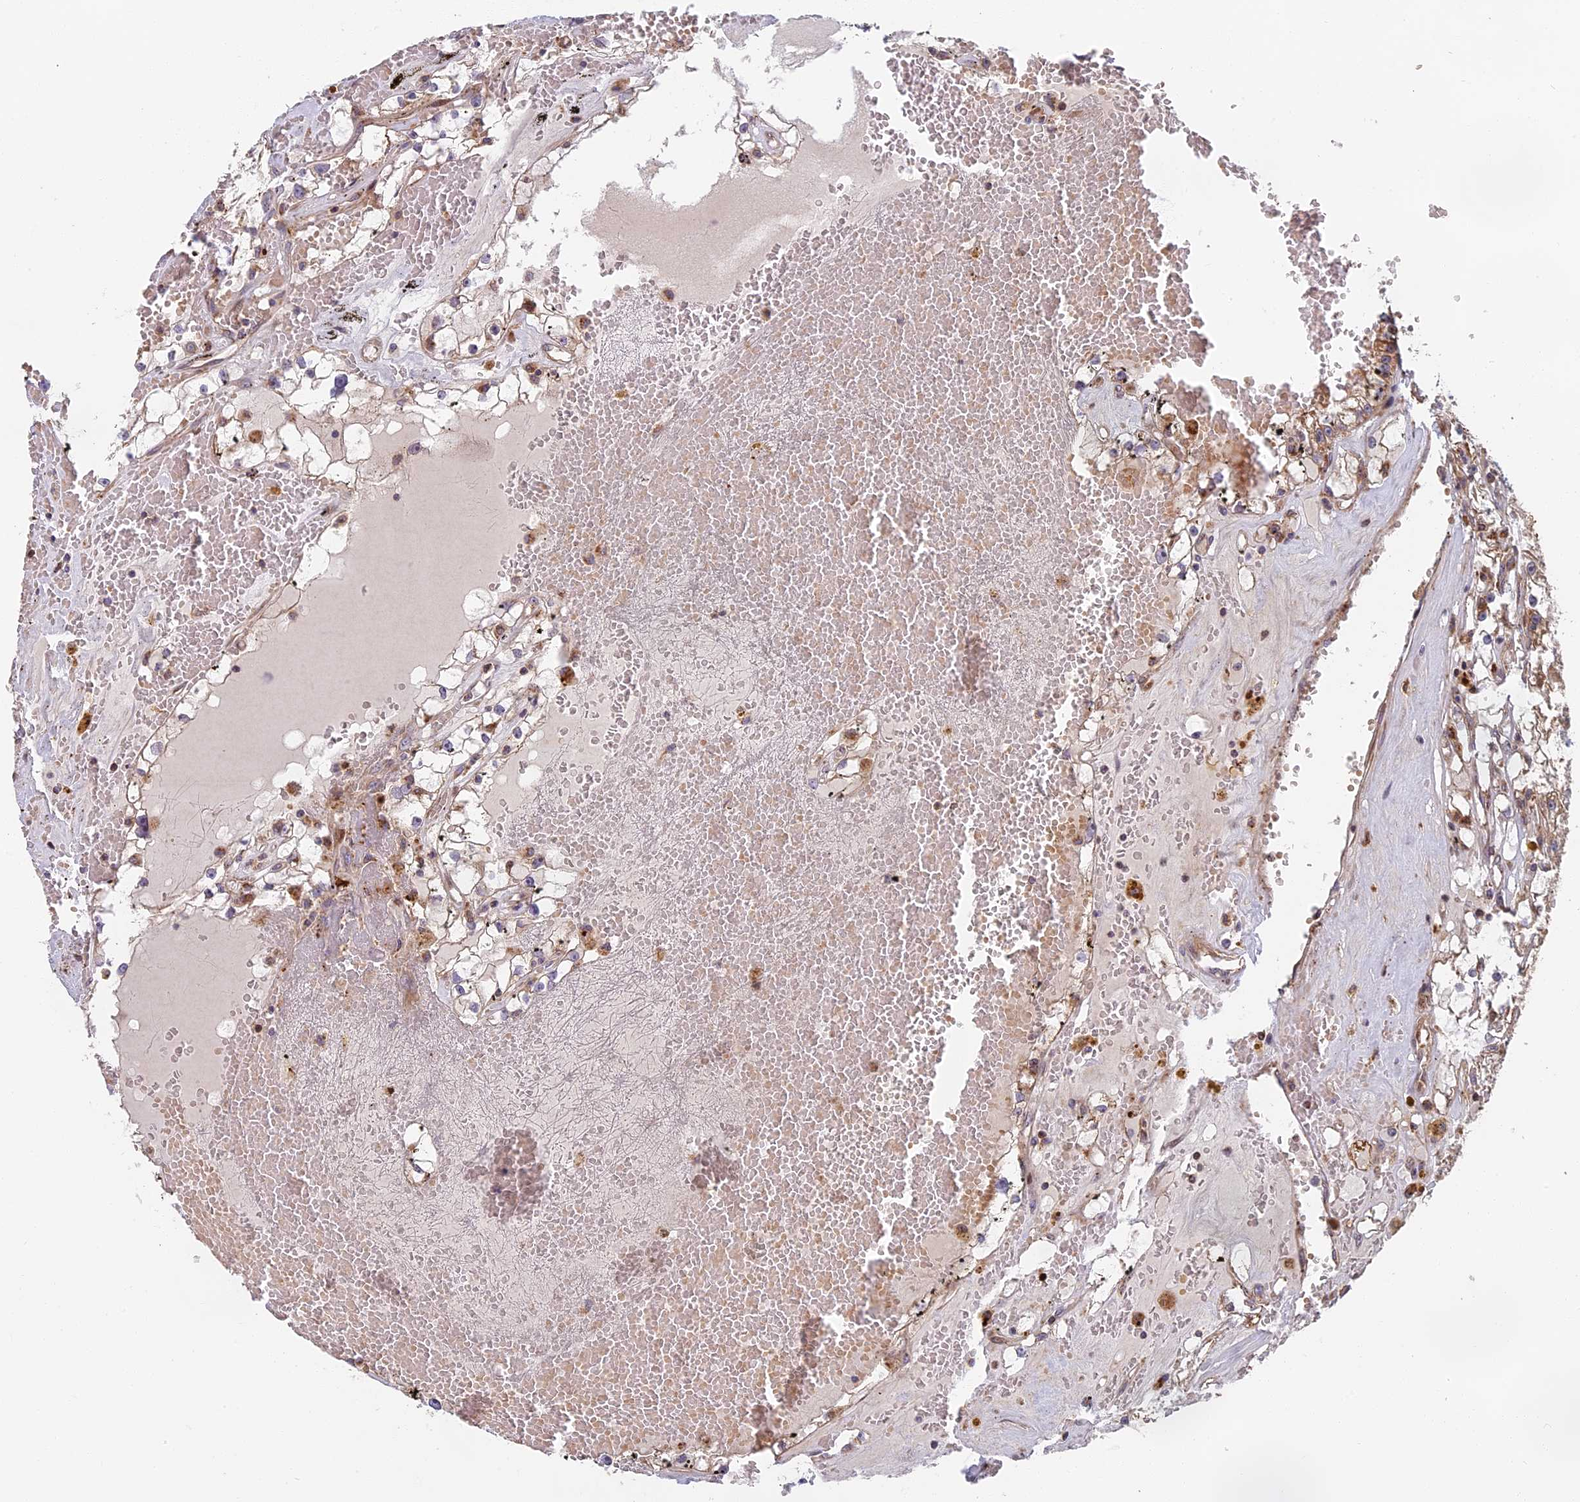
{"staining": {"intensity": "negative", "quantity": "none", "location": "none"}, "tissue": "renal cancer", "cell_type": "Tumor cells", "image_type": "cancer", "snomed": [{"axis": "morphology", "description": "Adenocarcinoma, NOS"}, {"axis": "topography", "description": "Kidney"}], "caption": "Adenocarcinoma (renal) was stained to show a protein in brown. There is no significant staining in tumor cells.", "gene": "EDAR", "patient": {"sex": "male", "age": 56}}